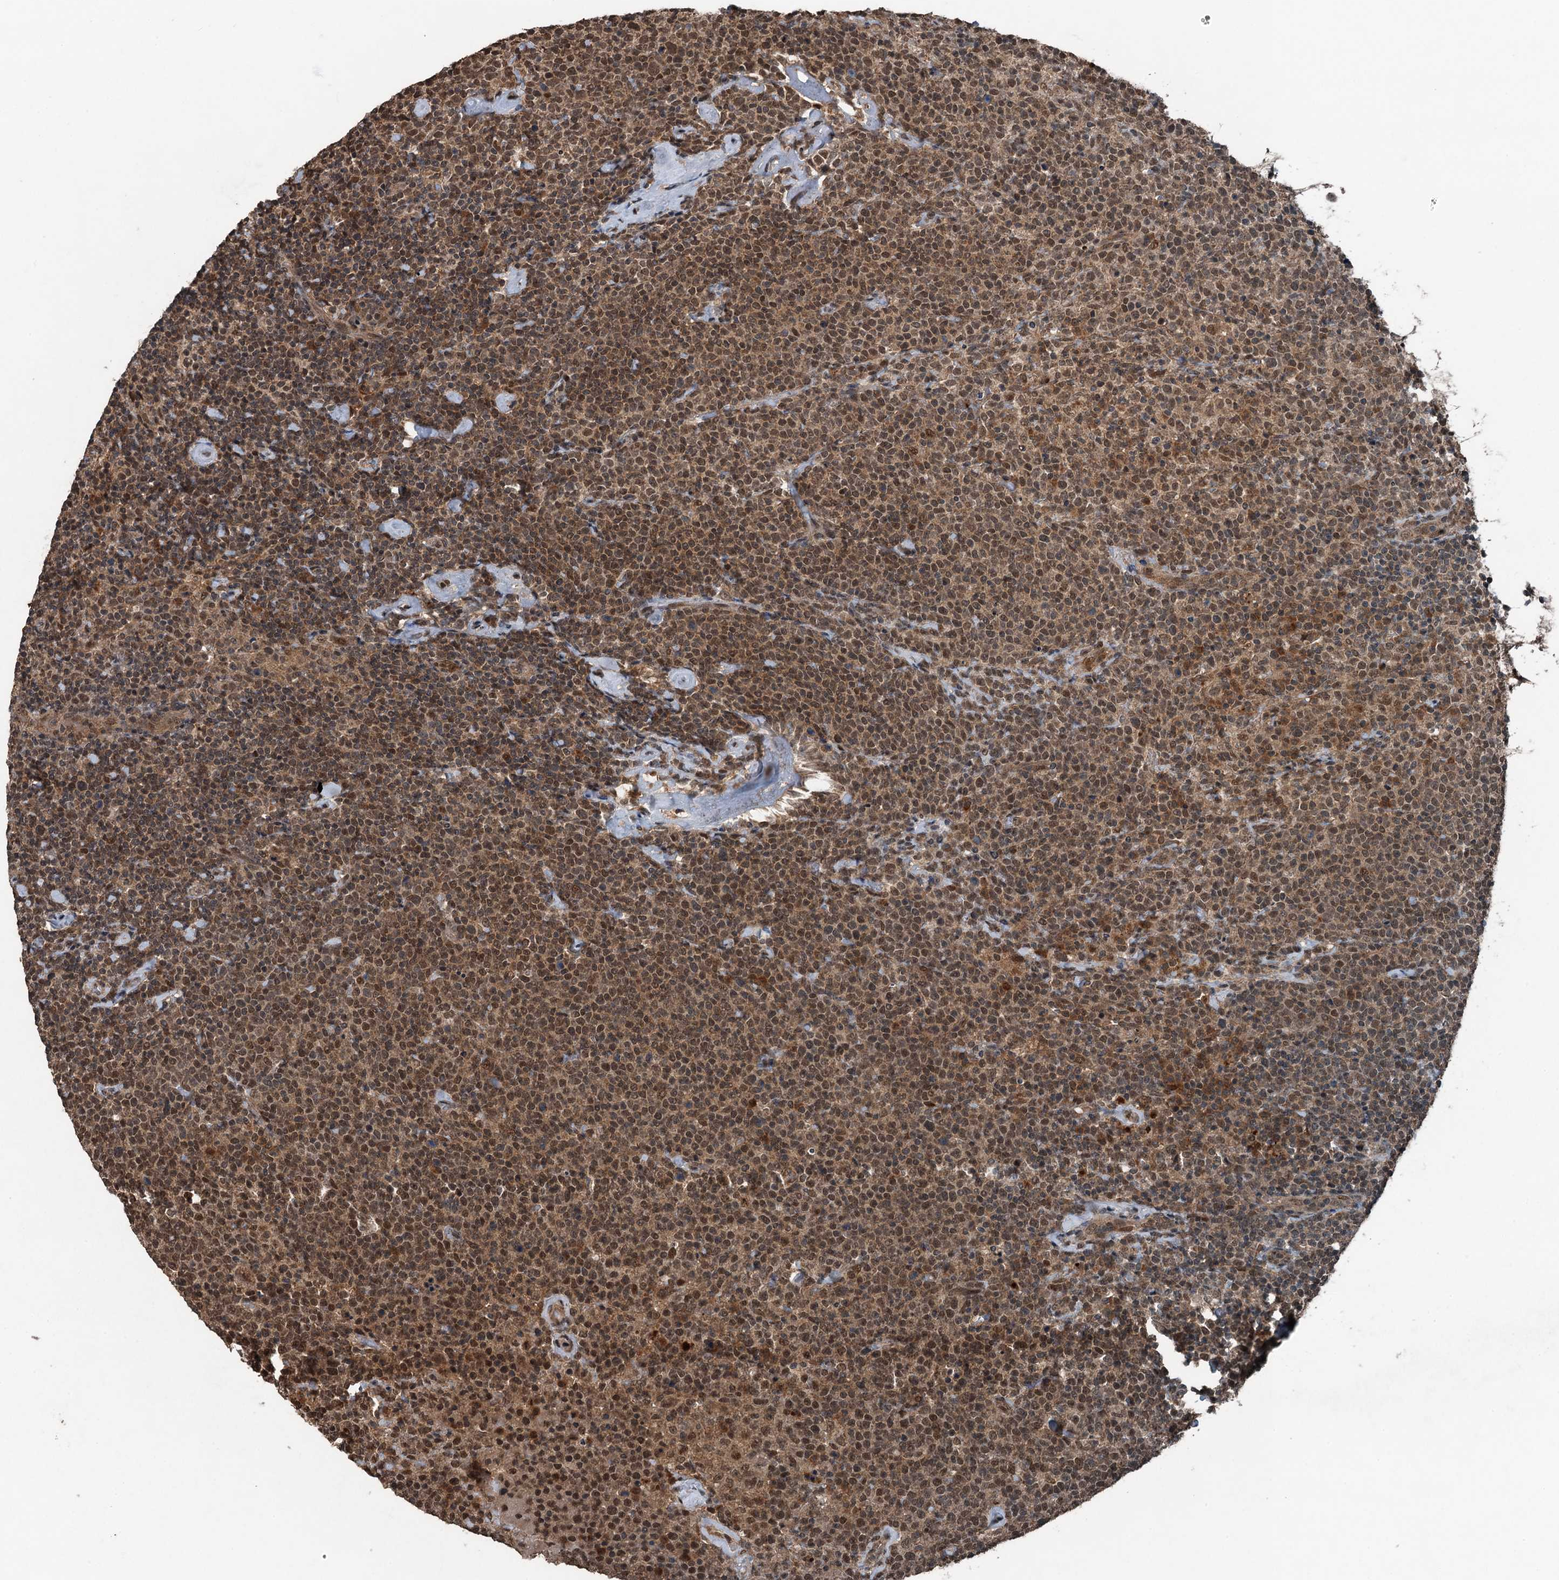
{"staining": {"intensity": "moderate", "quantity": ">75%", "location": "nuclear"}, "tissue": "lymphoma", "cell_type": "Tumor cells", "image_type": "cancer", "snomed": [{"axis": "morphology", "description": "Malignant lymphoma, non-Hodgkin's type, High grade"}, {"axis": "topography", "description": "Lymph node"}], "caption": "Protein expression analysis of human high-grade malignant lymphoma, non-Hodgkin's type reveals moderate nuclear positivity in about >75% of tumor cells. (IHC, brightfield microscopy, high magnification).", "gene": "UBXN6", "patient": {"sex": "male", "age": 61}}